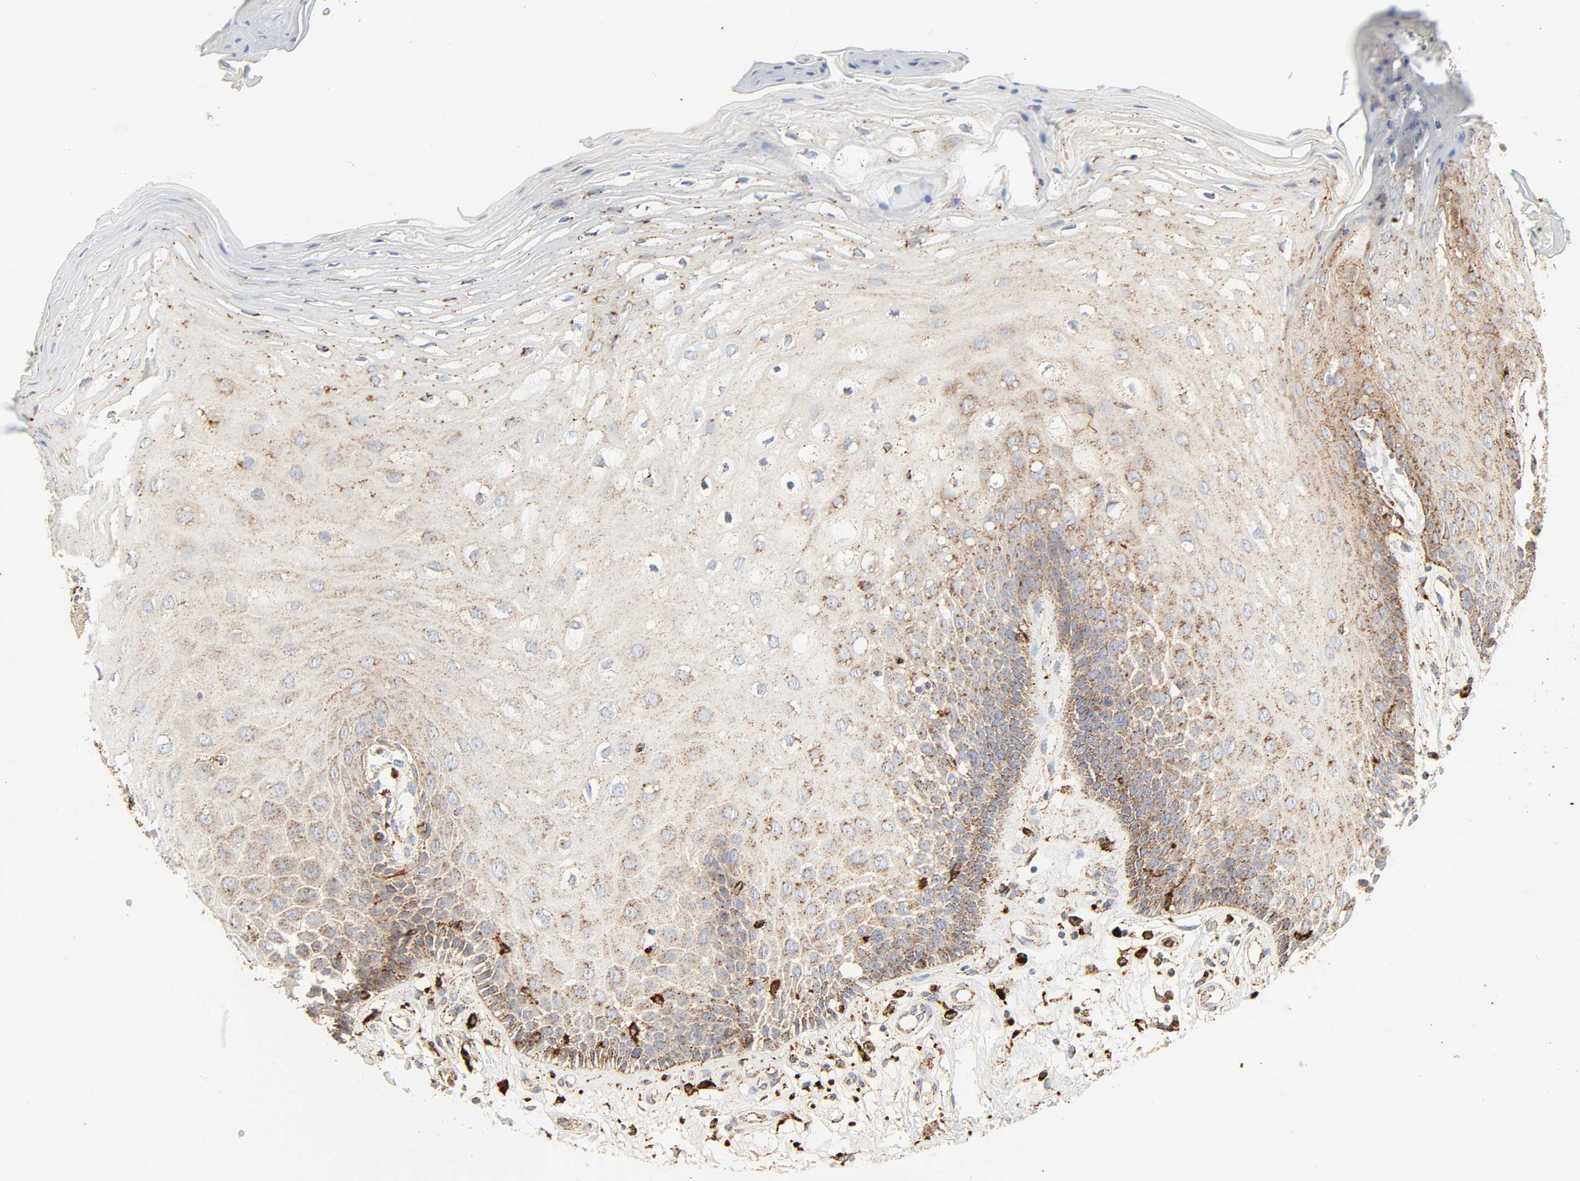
{"staining": {"intensity": "moderate", "quantity": ">75%", "location": "cytoplasmic/membranous"}, "tissue": "oral mucosa", "cell_type": "Squamous epithelial cells", "image_type": "normal", "snomed": [{"axis": "morphology", "description": "Normal tissue, NOS"}, {"axis": "morphology", "description": "Squamous cell carcinoma, NOS"}, {"axis": "topography", "description": "Skeletal muscle"}, {"axis": "topography", "description": "Oral tissue"}, {"axis": "topography", "description": "Head-Neck"}], "caption": "Immunohistochemical staining of normal human oral mucosa demonstrates moderate cytoplasmic/membranous protein positivity in about >75% of squamous epithelial cells.", "gene": "PSAP", "patient": {"sex": "female", "age": 84}}